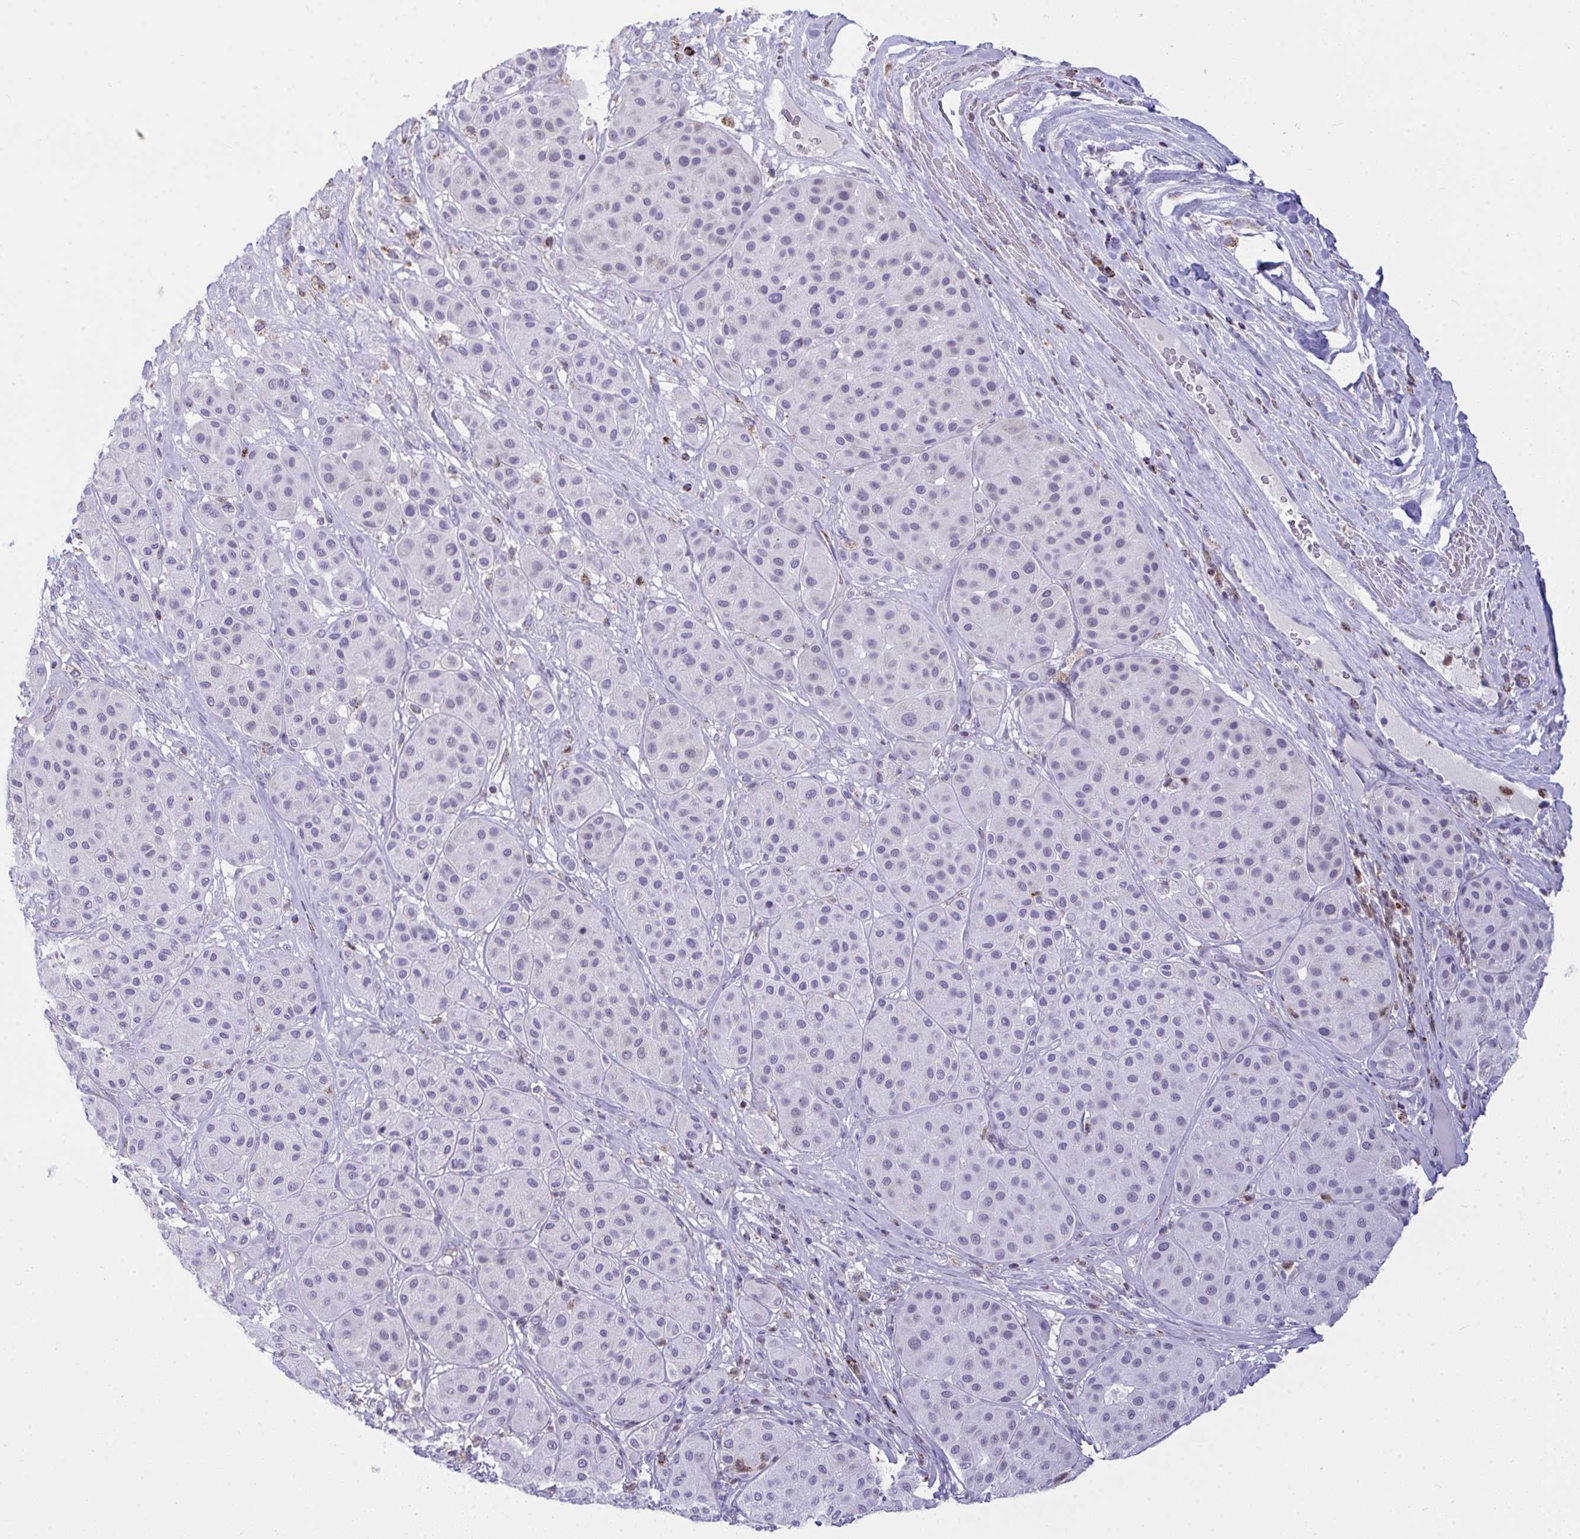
{"staining": {"intensity": "negative", "quantity": "none", "location": "none"}, "tissue": "melanoma", "cell_type": "Tumor cells", "image_type": "cancer", "snomed": [{"axis": "morphology", "description": "Malignant melanoma, Metastatic site"}, {"axis": "topography", "description": "Smooth muscle"}], "caption": "Melanoma was stained to show a protein in brown. There is no significant expression in tumor cells.", "gene": "PLA2G12B", "patient": {"sex": "male", "age": 41}}